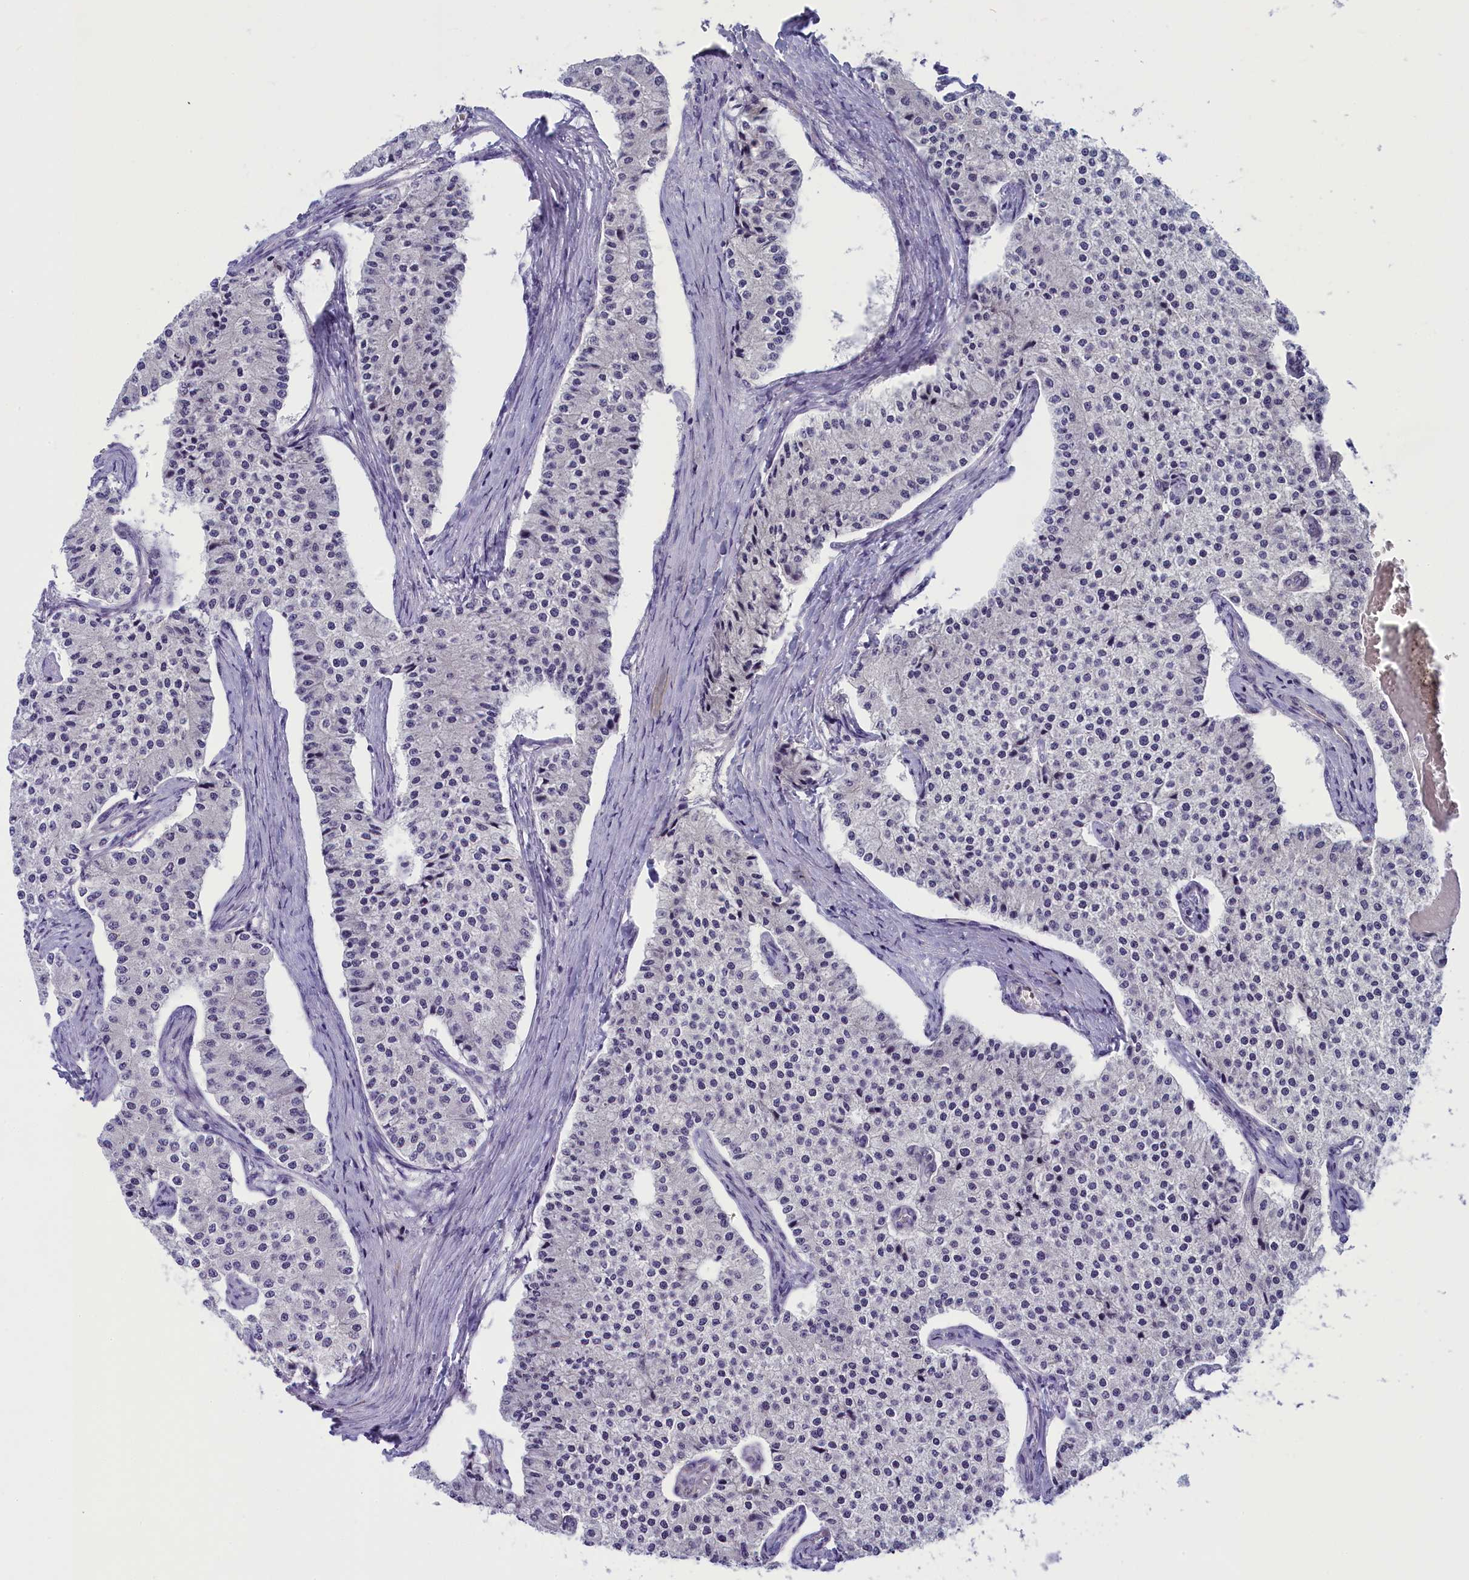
{"staining": {"intensity": "negative", "quantity": "none", "location": "none"}, "tissue": "carcinoid", "cell_type": "Tumor cells", "image_type": "cancer", "snomed": [{"axis": "morphology", "description": "Carcinoid, malignant, NOS"}, {"axis": "topography", "description": "Colon"}], "caption": "The image reveals no staining of tumor cells in carcinoid (malignant).", "gene": "CRAMP1", "patient": {"sex": "female", "age": 52}}